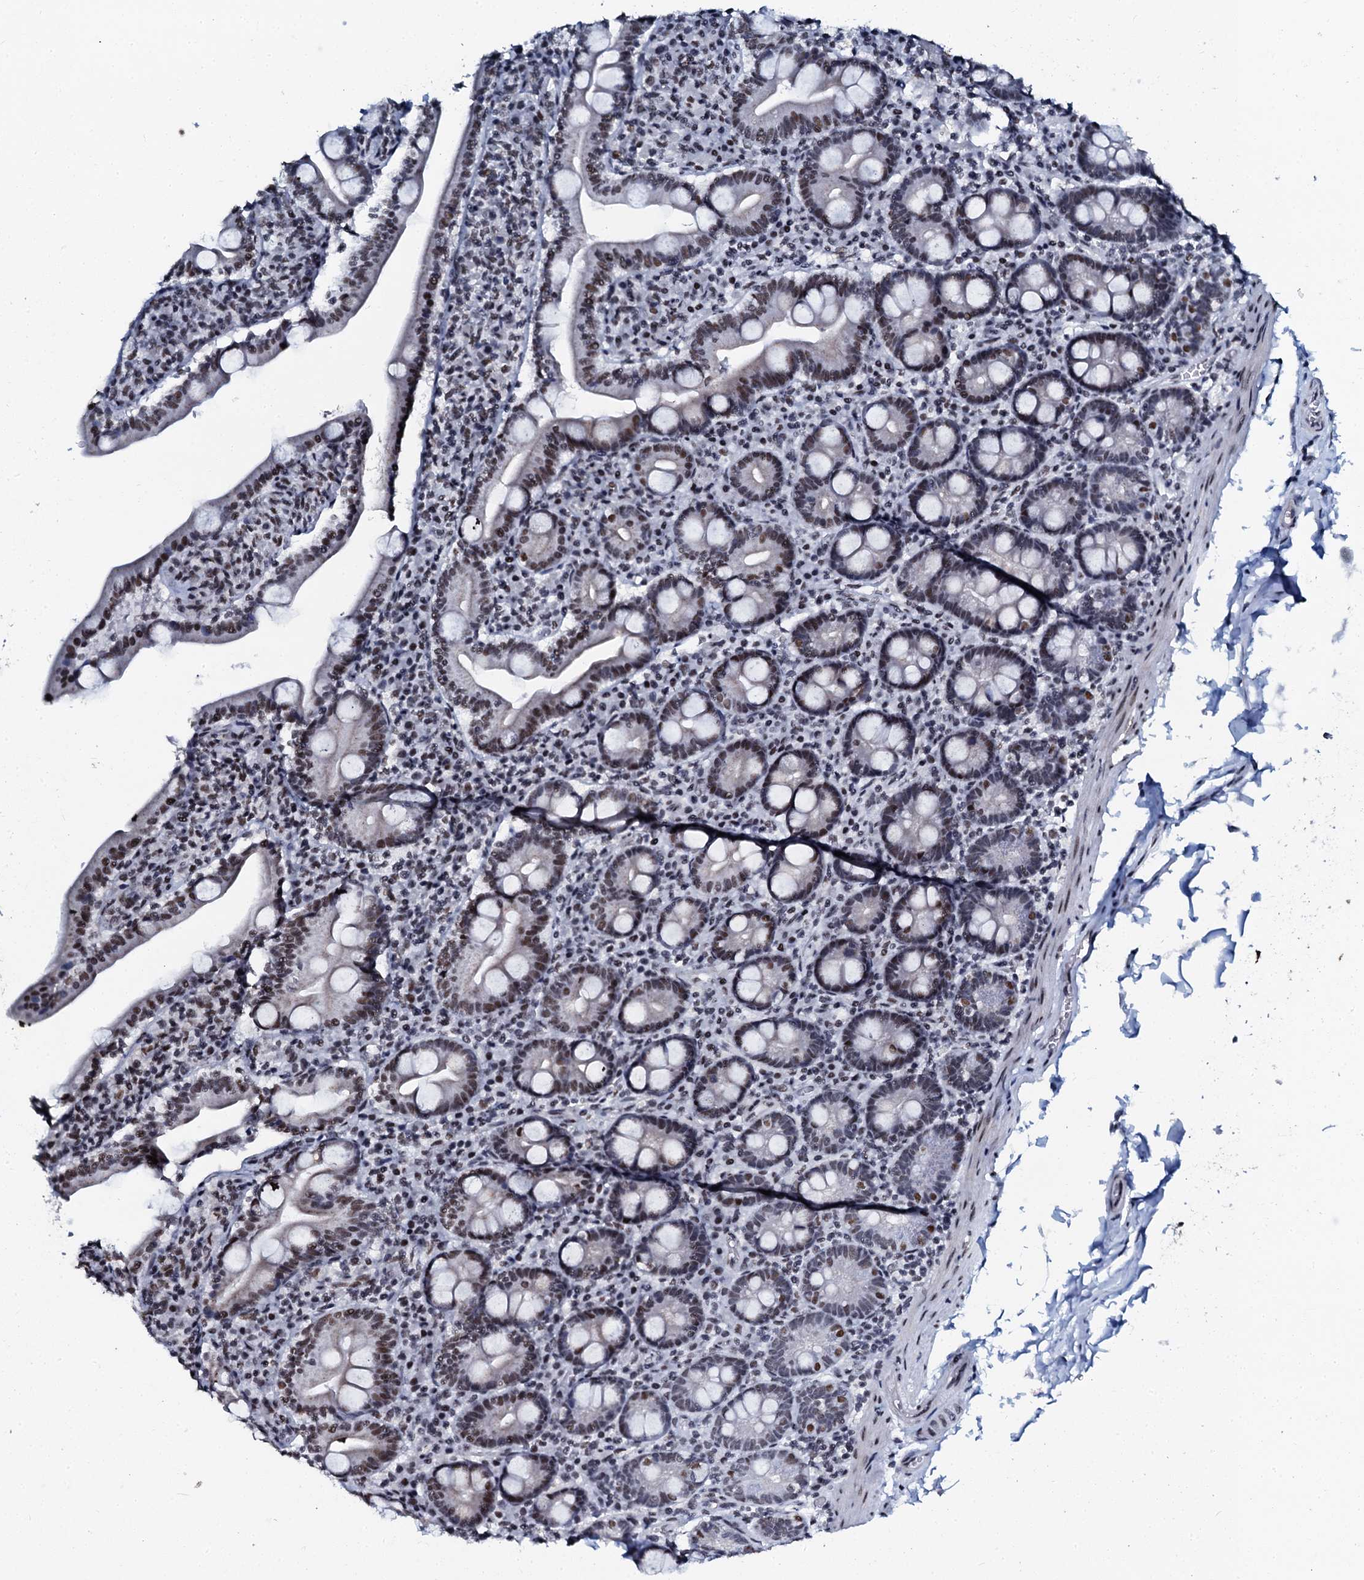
{"staining": {"intensity": "moderate", "quantity": "25%-75%", "location": "nuclear"}, "tissue": "duodenum", "cell_type": "Glandular cells", "image_type": "normal", "snomed": [{"axis": "morphology", "description": "Normal tissue, NOS"}, {"axis": "topography", "description": "Duodenum"}], "caption": "Immunohistochemistry (IHC) of benign duodenum demonstrates medium levels of moderate nuclear expression in approximately 25%-75% of glandular cells. Nuclei are stained in blue.", "gene": "SLTM", "patient": {"sex": "male", "age": 35}}